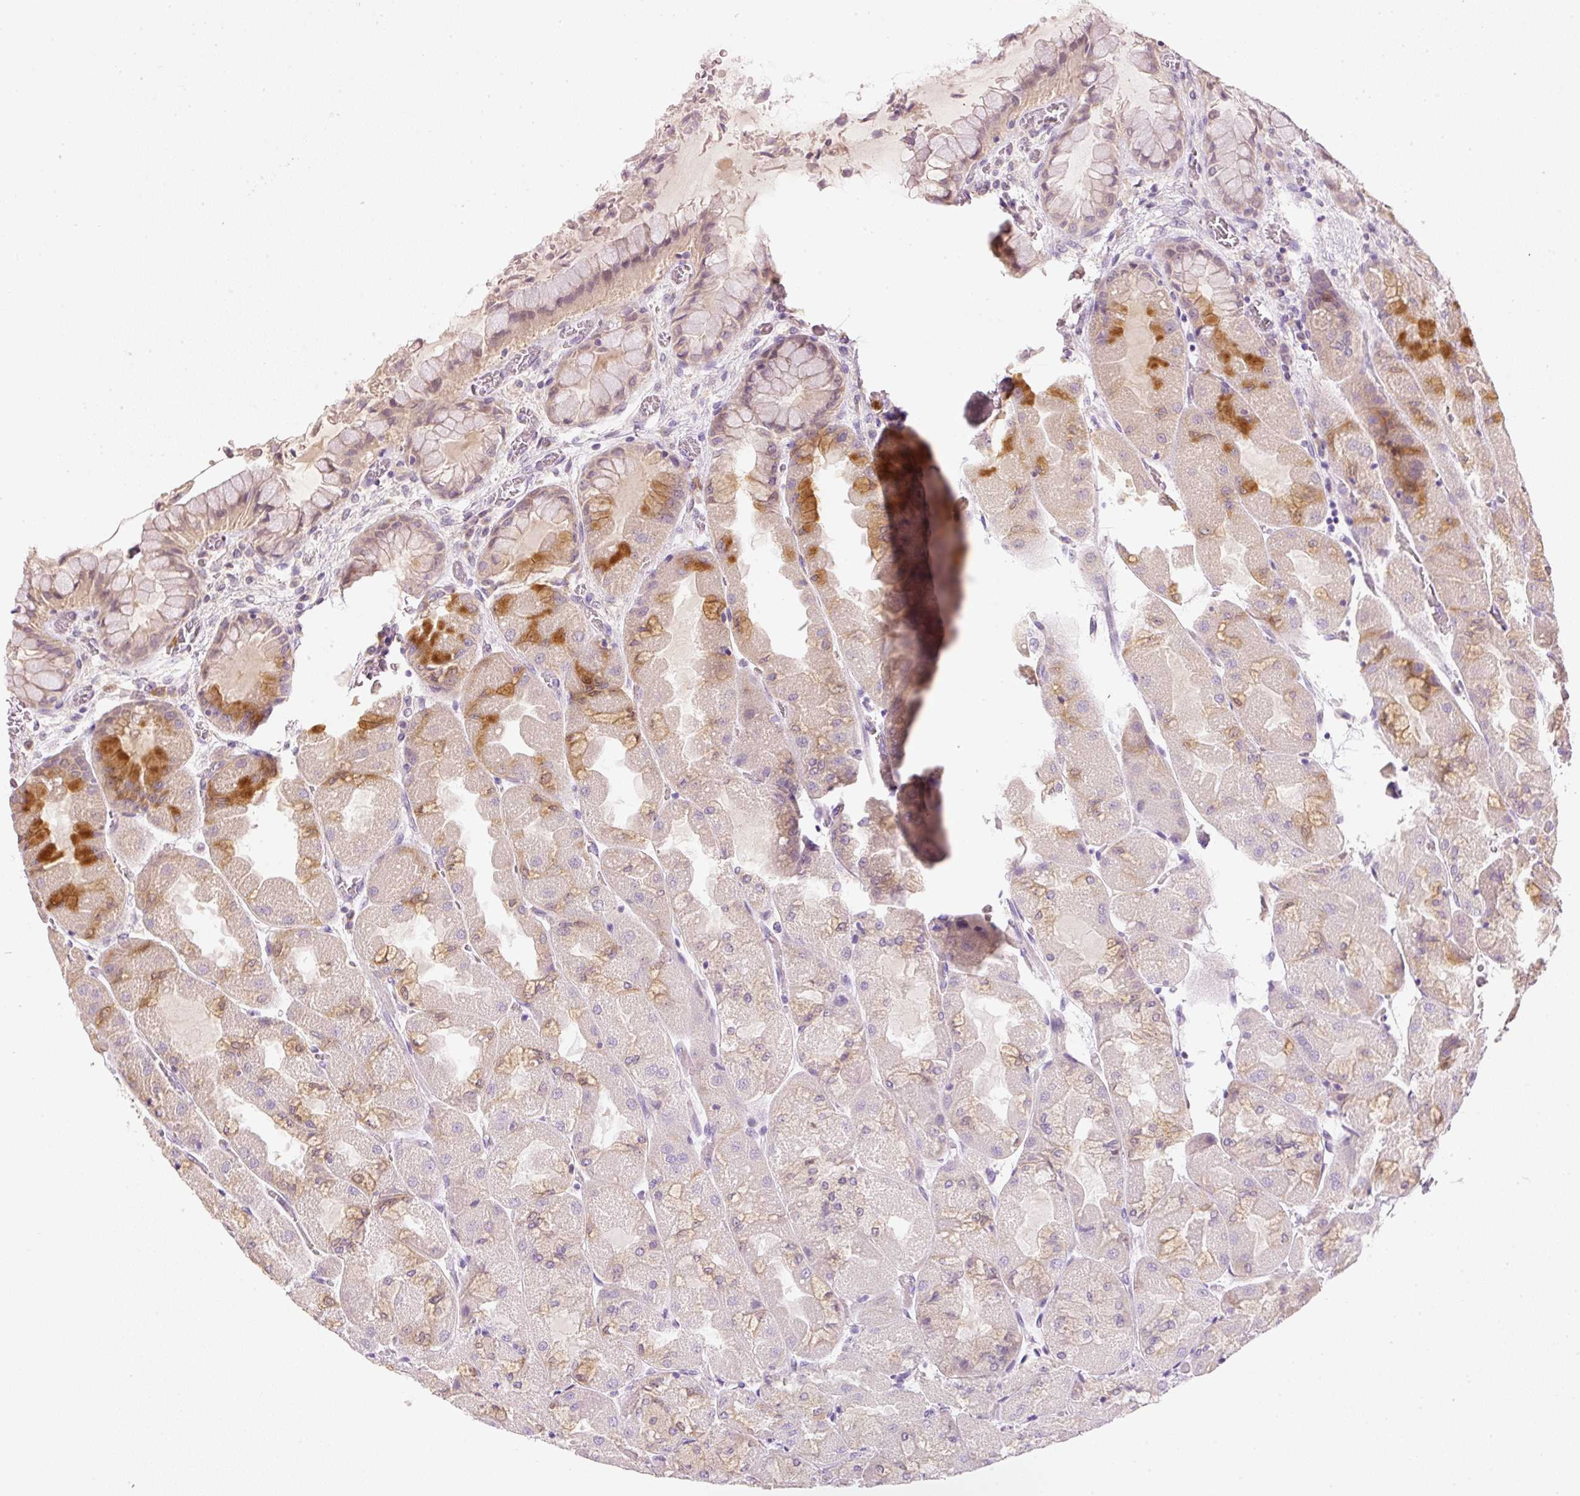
{"staining": {"intensity": "moderate", "quantity": "25%-75%", "location": "cytoplasmic/membranous"}, "tissue": "stomach", "cell_type": "Glandular cells", "image_type": "normal", "snomed": [{"axis": "morphology", "description": "Normal tissue, NOS"}, {"axis": "topography", "description": "Stomach"}], "caption": "DAB immunohistochemical staining of normal stomach displays moderate cytoplasmic/membranous protein staining in approximately 25%-75% of glandular cells.", "gene": "CTTNBP2", "patient": {"sex": "female", "age": 61}}